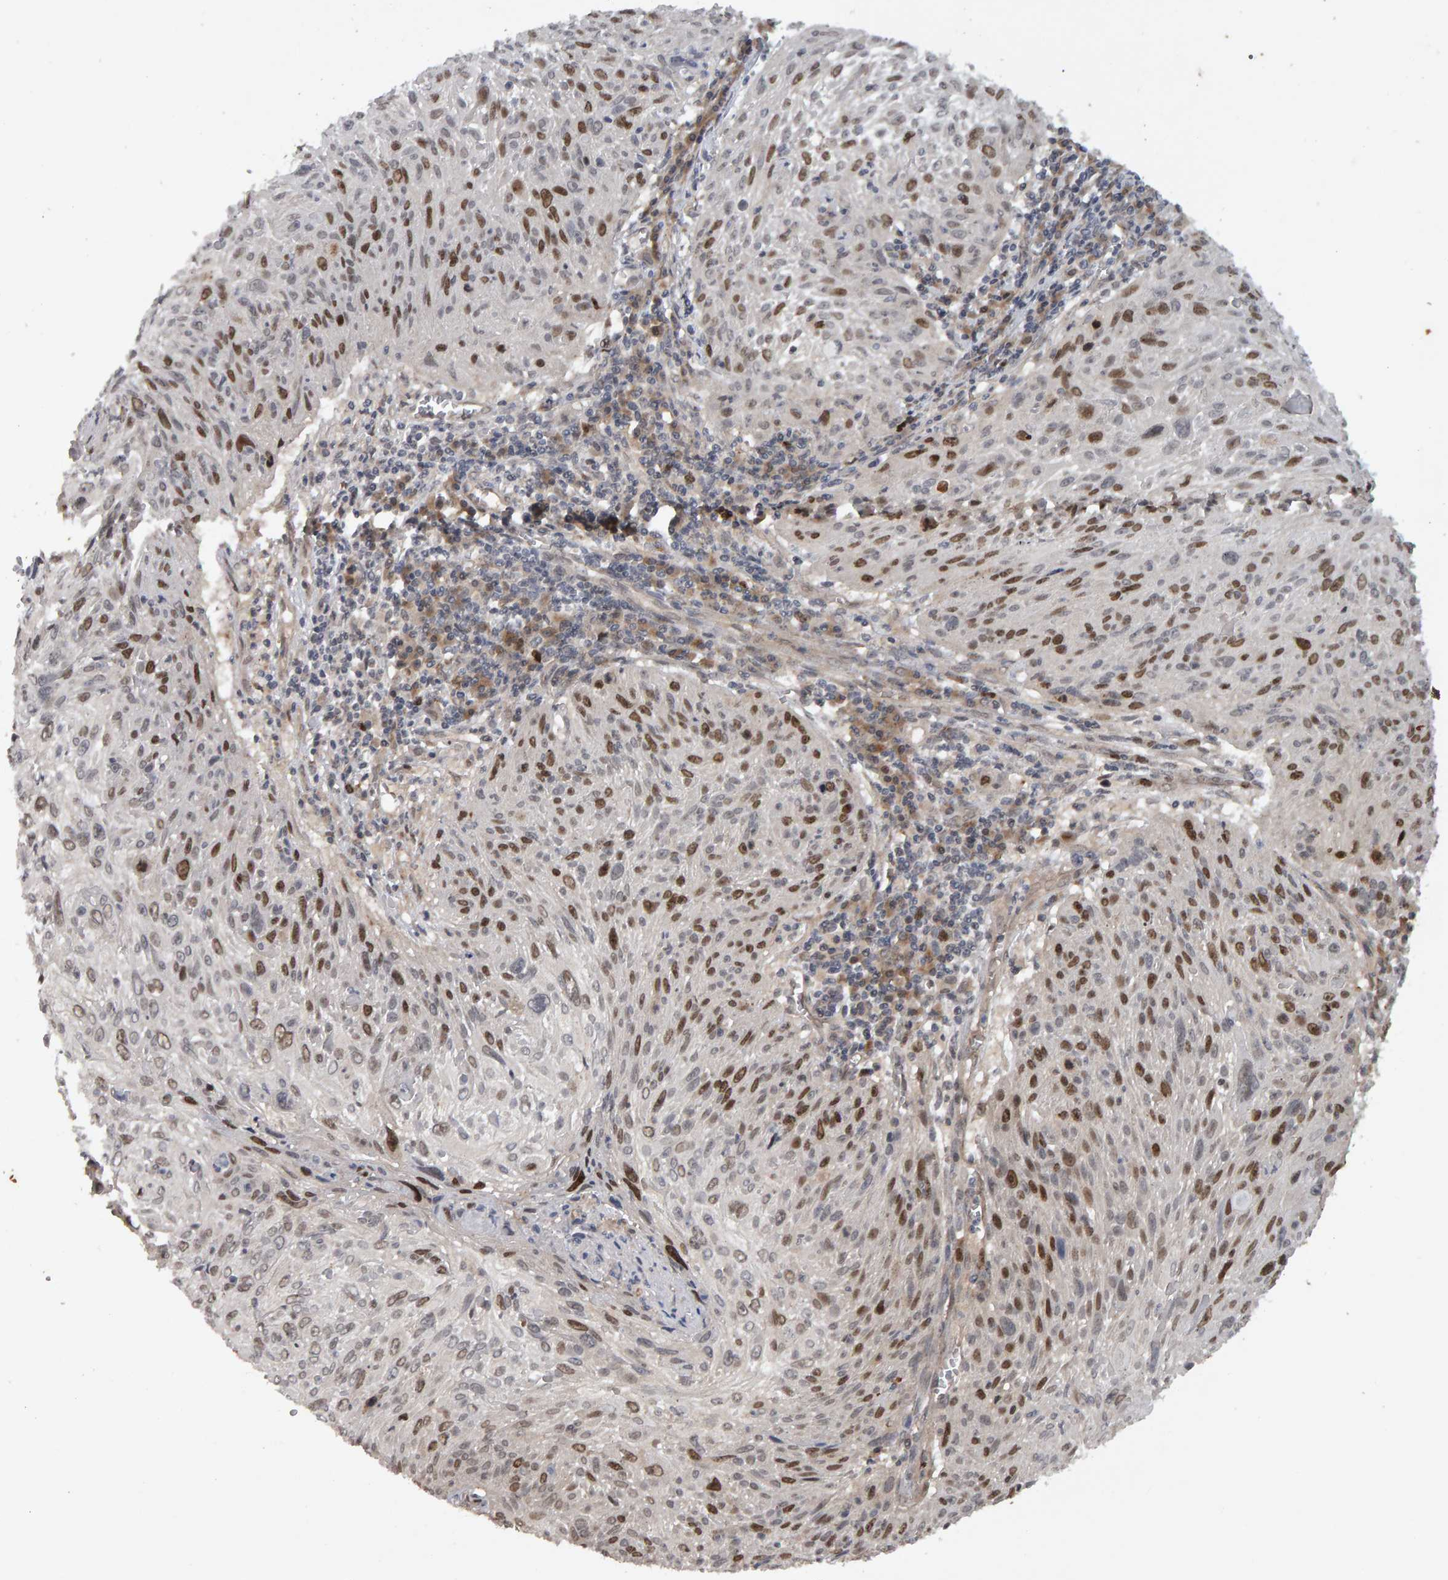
{"staining": {"intensity": "strong", "quantity": "25%-75%", "location": "nuclear"}, "tissue": "cervical cancer", "cell_type": "Tumor cells", "image_type": "cancer", "snomed": [{"axis": "morphology", "description": "Squamous cell carcinoma, NOS"}, {"axis": "topography", "description": "Cervix"}], "caption": "IHC (DAB (3,3'-diaminobenzidine)) staining of human cervical cancer (squamous cell carcinoma) displays strong nuclear protein expression in about 25%-75% of tumor cells.", "gene": "CDCA5", "patient": {"sex": "female", "age": 51}}